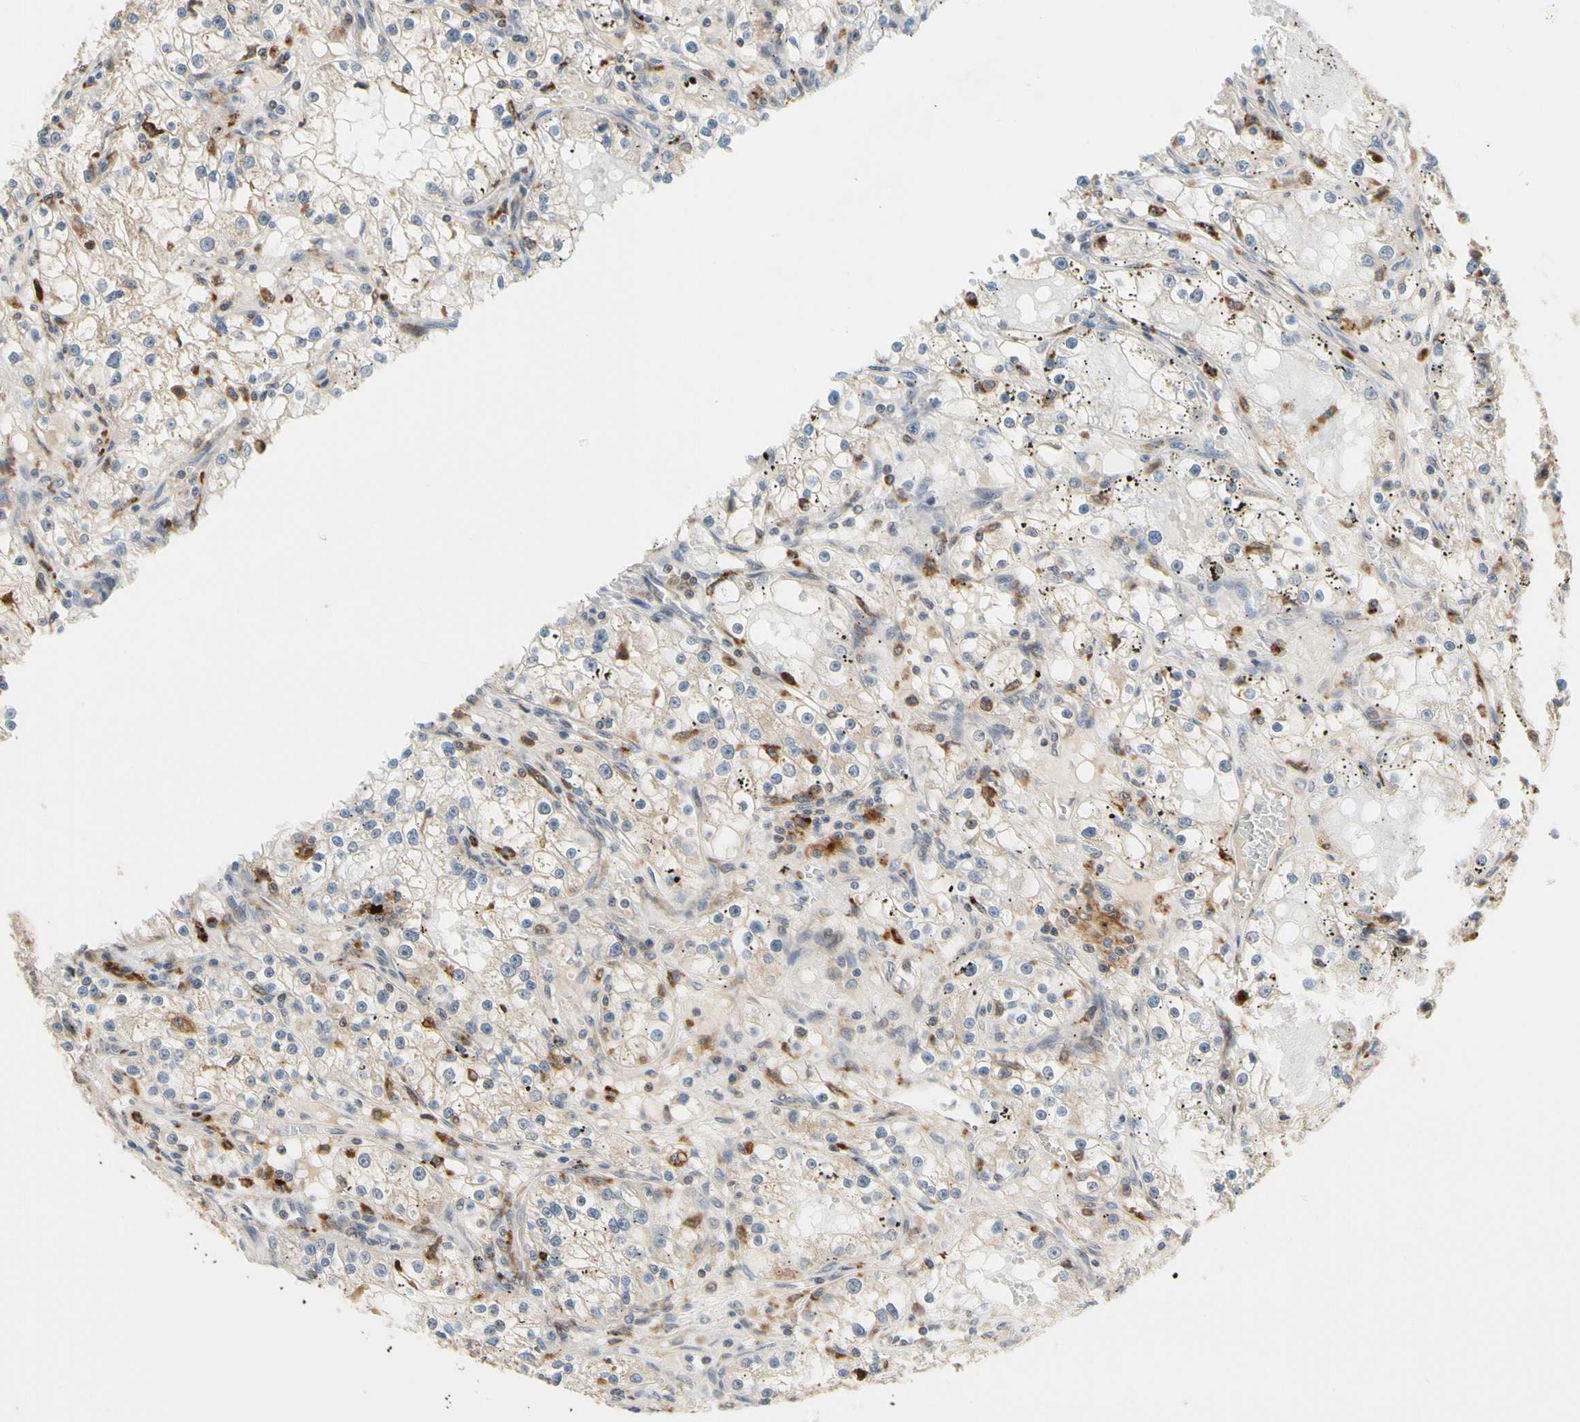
{"staining": {"intensity": "weak", "quantity": "<25%", "location": "cytoplasmic/membranous"}, "tissue": "renal cancer", "cell_type": "Tumor cells", "image_type": "cancer", "snomed": [{"axis": "morphology", "description": "Adenocarcinoma, NOS"}, {"axis": "topography", "description": "Kidney"}], "caption": "DAB (3,3'-diaminobenzidine) immunohistochemical staining of renal cancer displays no significant expression in tumor cells. (DAB (3,3'-diaminobenzidine) immunohistochemistry with hematoxylin counter stain).", "gene": "ANKHD1", "patient": {"sex": "male", "age": 56}}